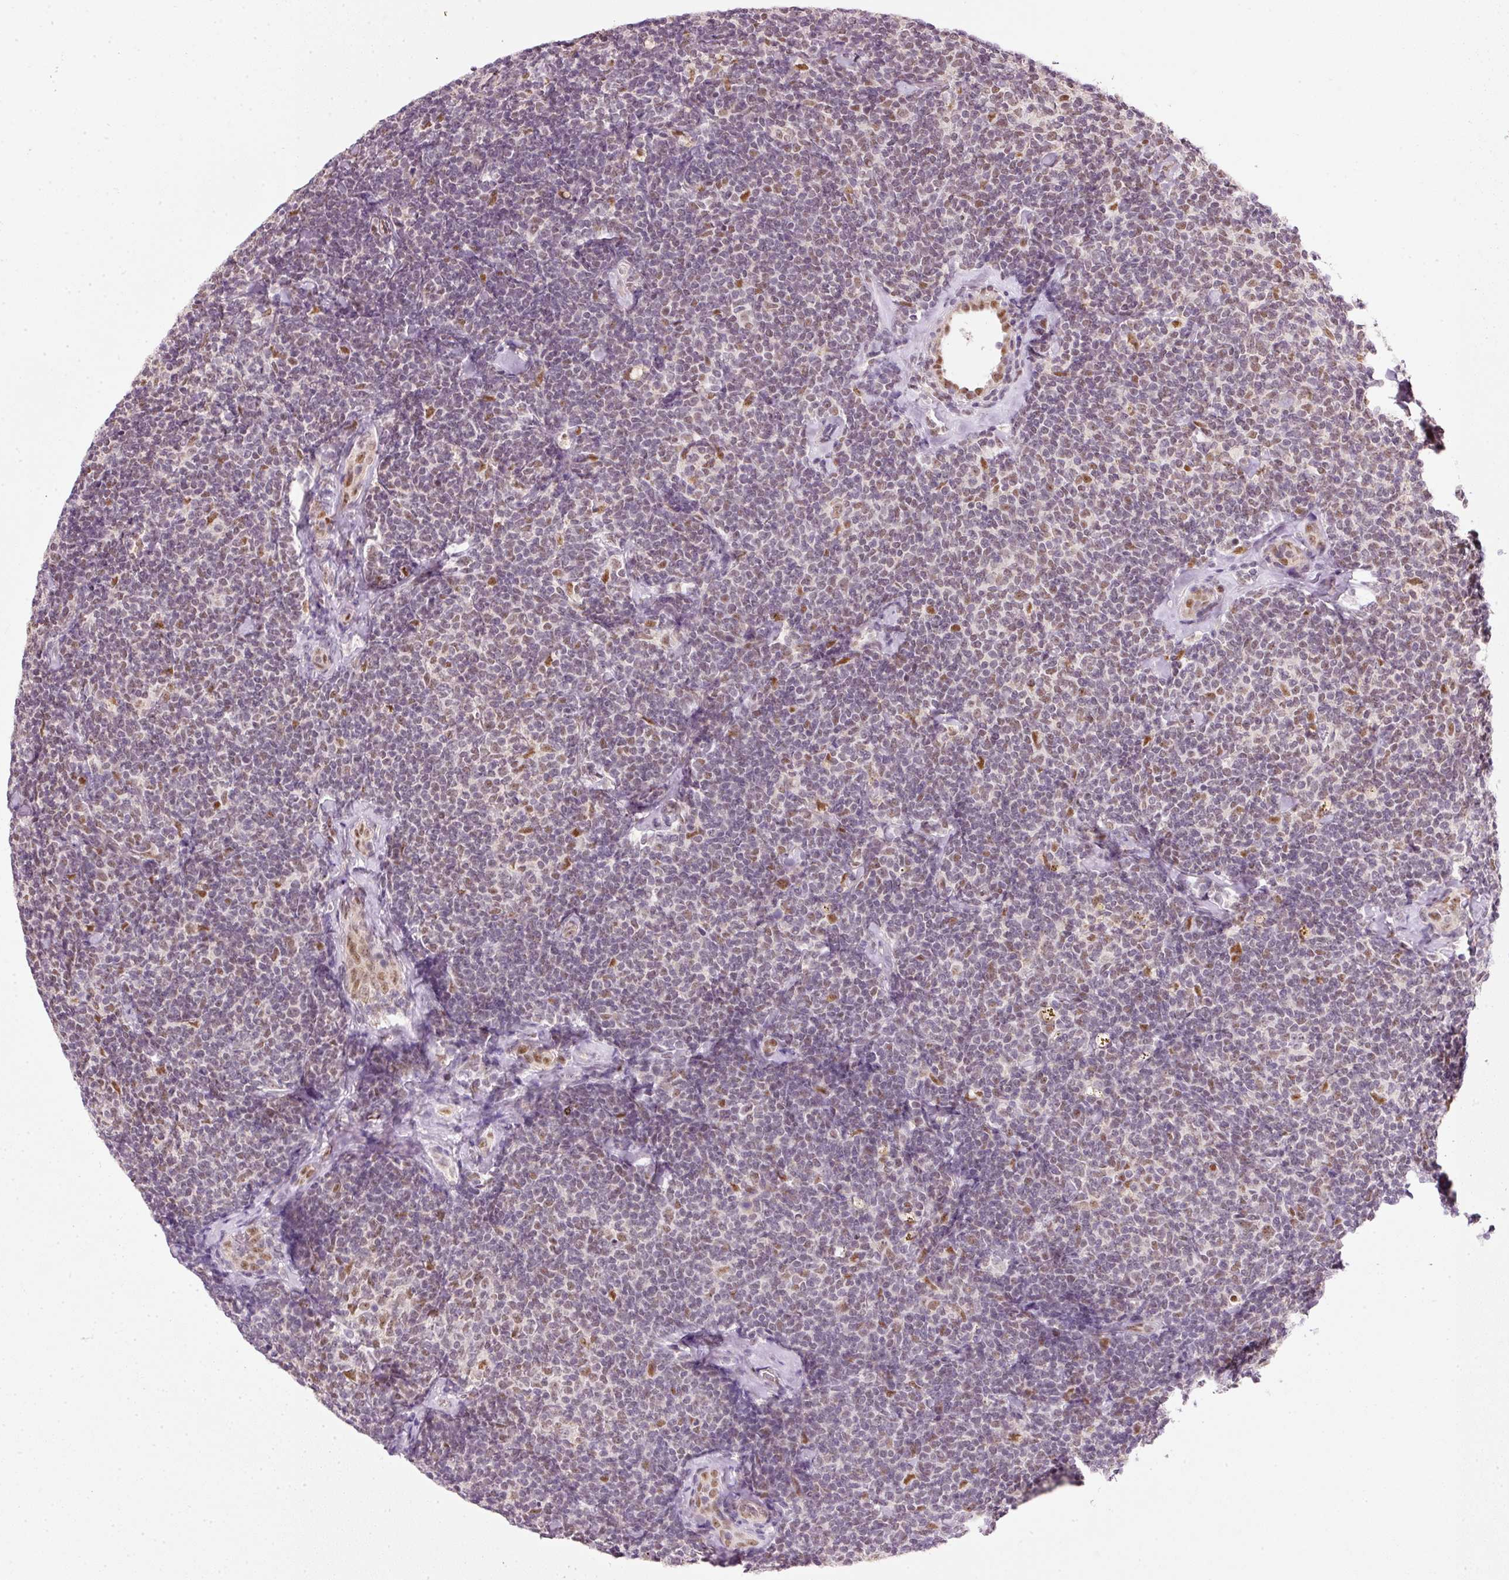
{"staining": {"intensity": "negative", "quantity": "none", "location": "none"}, "tissue": "lymphoma", "cell_type": "Tumor cells", "image_type": "cancer", "snomed": [{"axis": "morphology", "description": "Malignant lymphoma, non-Hodgkin's type, Low grade"}, {"axis": "topography", "description": "Lymph node"}], "caption": "An image of human lymphoma is negative for staining in tumor cells.", "gene": "FSTL3", "patient": {"sex": "female", "age": 56}}